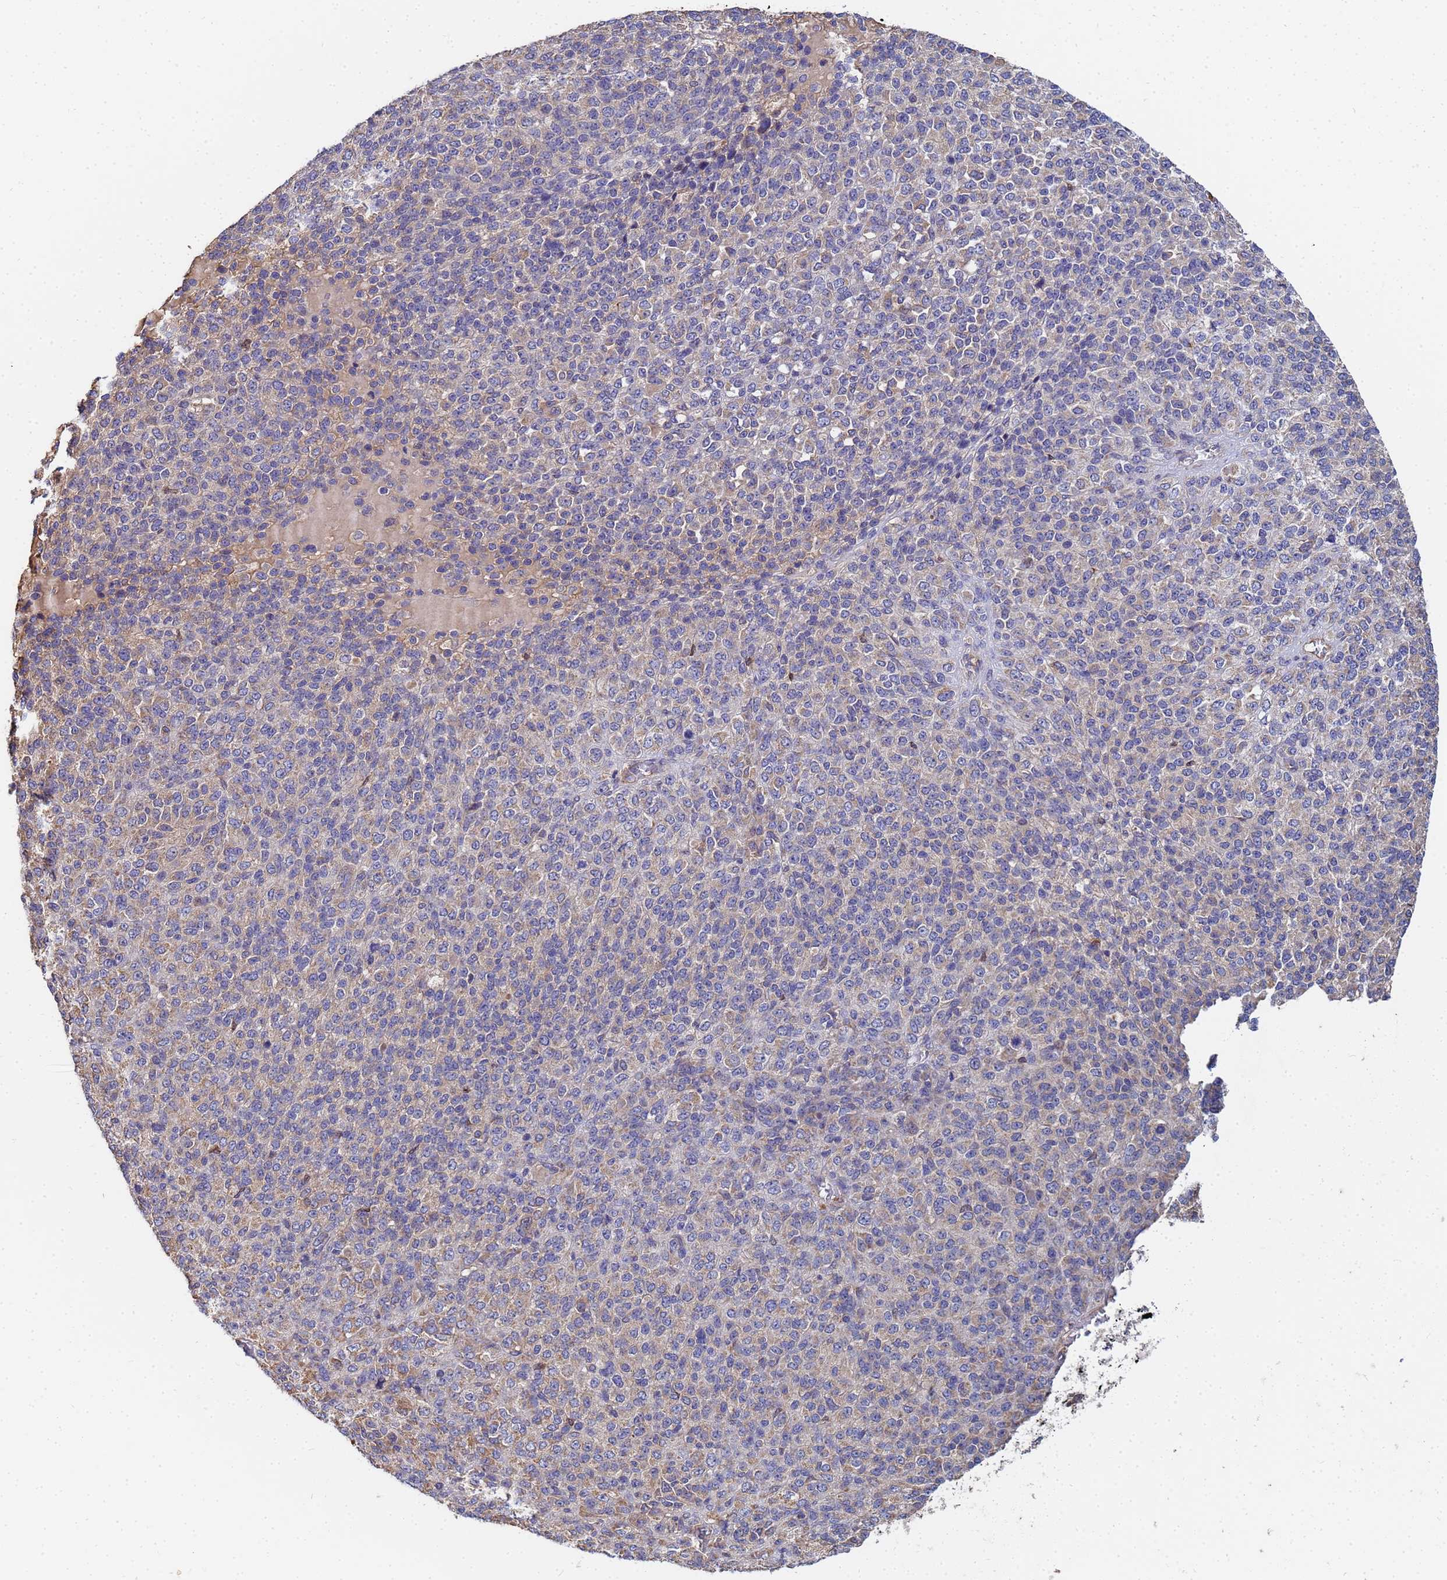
{"staining": {"intensity": "weak", "quantity": "<25%", "location": "cytoplasmic/membranous"}, "tissue": "melanoma", "cell_type": "Tumor cells", "image_type": "cancer", "snomed": [{"axis": "morphology", "description": "Malignant melanoma, Metastatic site"}, {"axis": "topography", "description": "Brain"}], "caption": "Micrograph shows no significant protein expression in tumor cells of melanoma.", "gene": "C5orf34", "patient": {"sex": "female", "age": 56}}